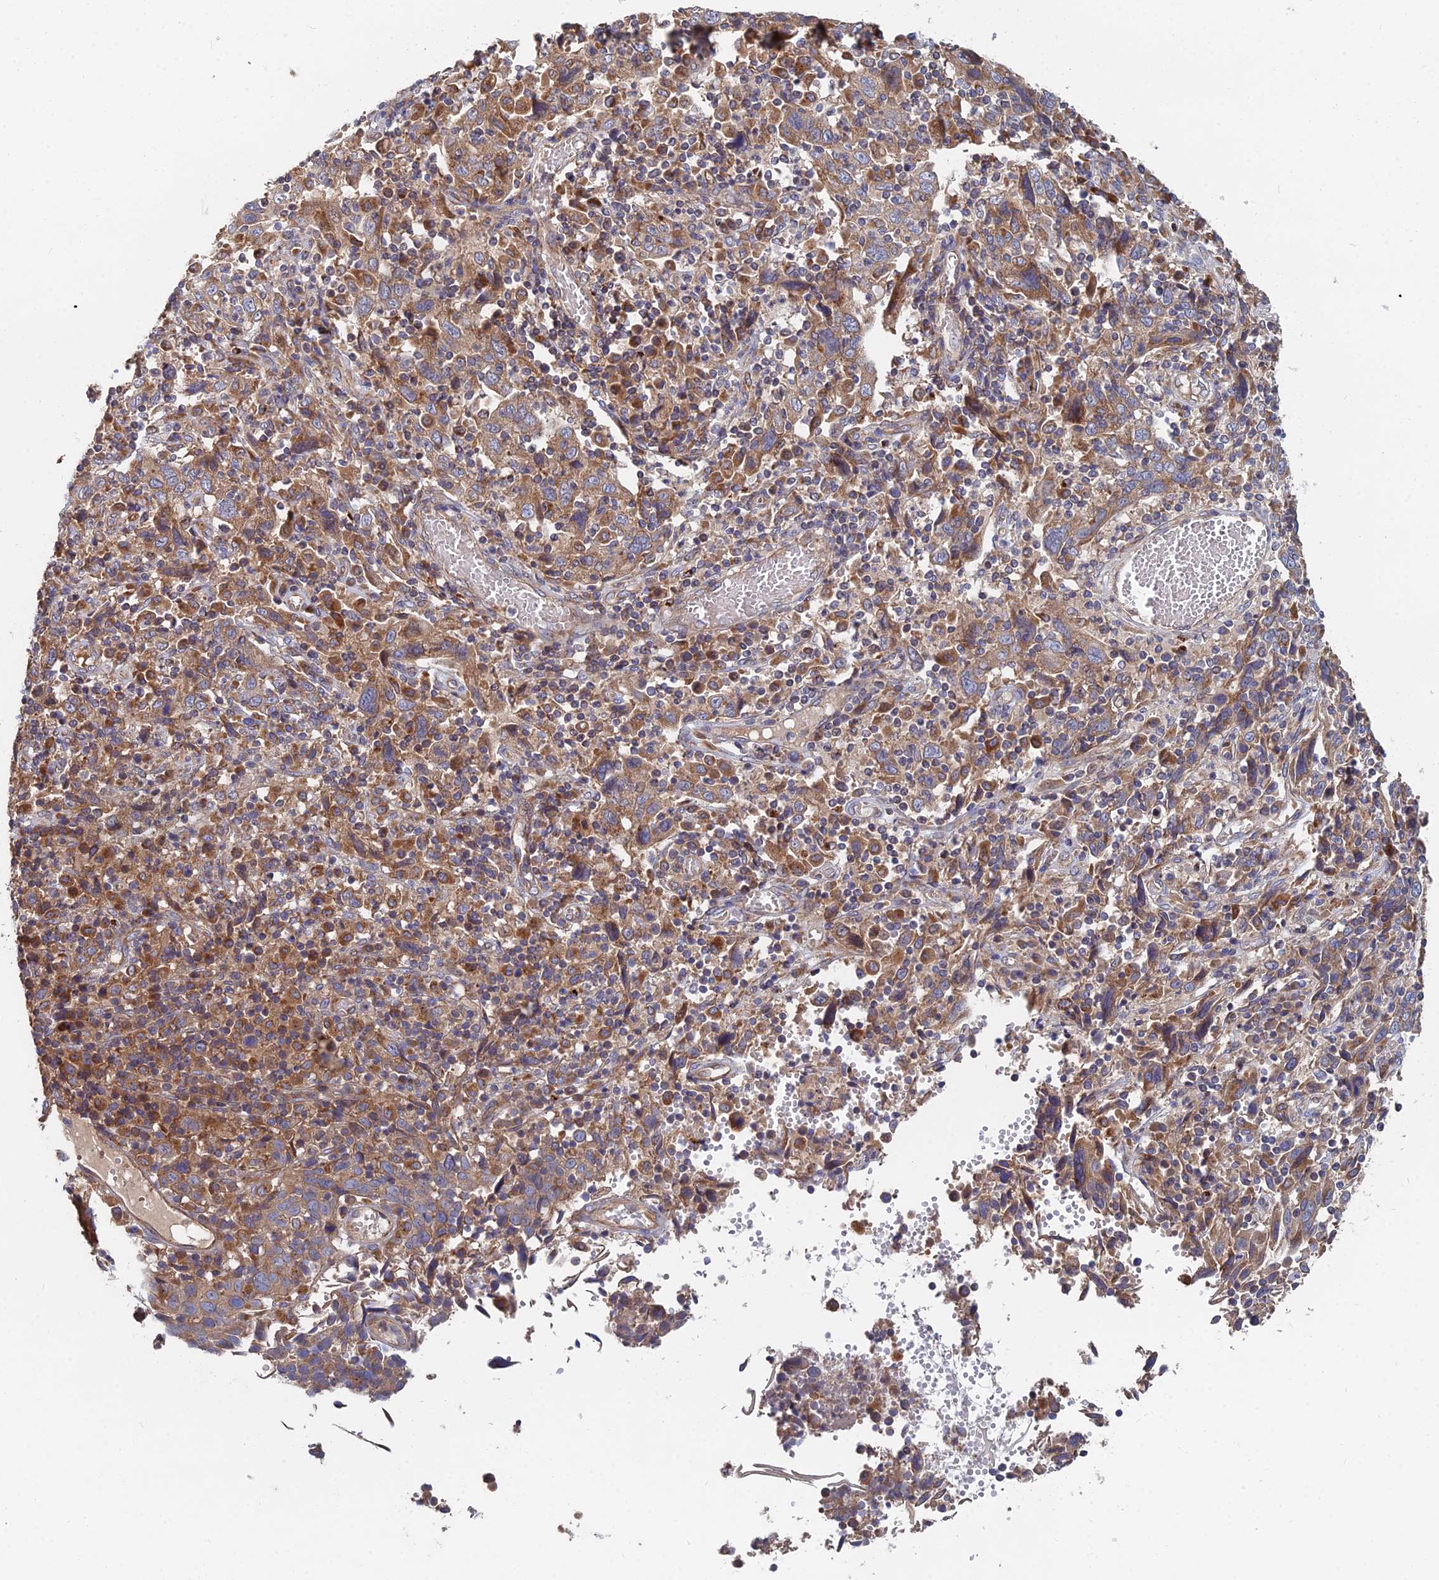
{"staining": {"intensity": "moderate", "quantity": ">75%", "location": "cytoplasmic/membranous"}, "tissue": "cervical cancer", "cell_type": "Tumor cells", "image_type": "cancer", "snomed": [{"axis": "morphology", "description": "Squamous cell carcinoma, NOS"}, {"axis": "topography", "description": "Cervix"}], "caption": "DAB immunohistochemical staining of human cervical squamous cell carcinoma demonstrates moderate cytoplasmic/membranous protein expression in about >75% of tumor cells.", "gene": "CCZ1", "patient": {"sex": "female", "age": 46}}